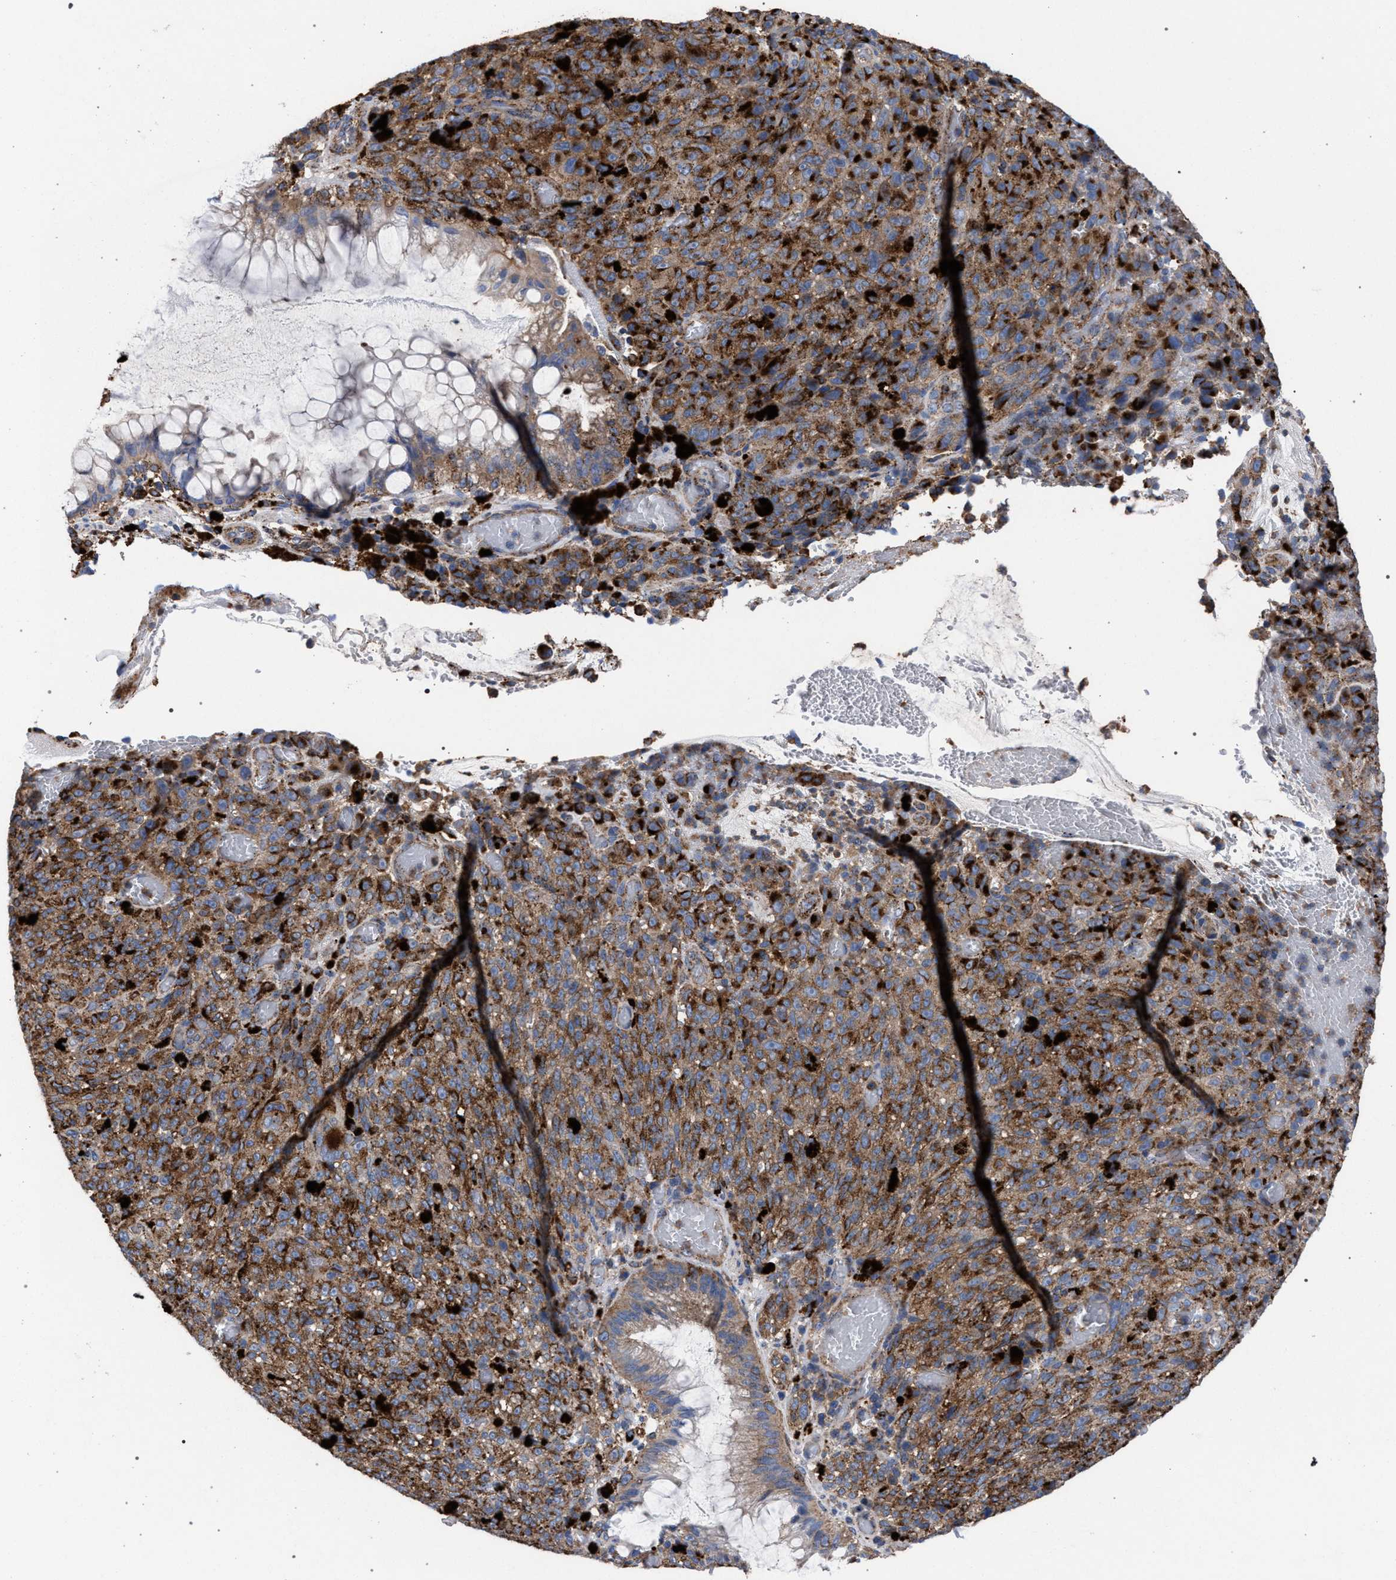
{"staining": {"intensity": "moderate", "quantity": ">75%", "location": "cytoplasmic/membranous"}, "tissue": "melanoma", "cell_type": "Tumor cells", "image_type": "cancer", "snomed": [{"axis": "morphology", "description": "Malignant melanoma, NOS"}, {"axis": "topography", "description": "Rectum"}], "caption": "Protein expression analysis of human malignant melanoma reveals moderate cytoplasmic/membranous staining in approximately >75% of tumor cells.", "gene": "PPT1", "patient": {"sex": "female", "age": 81}}